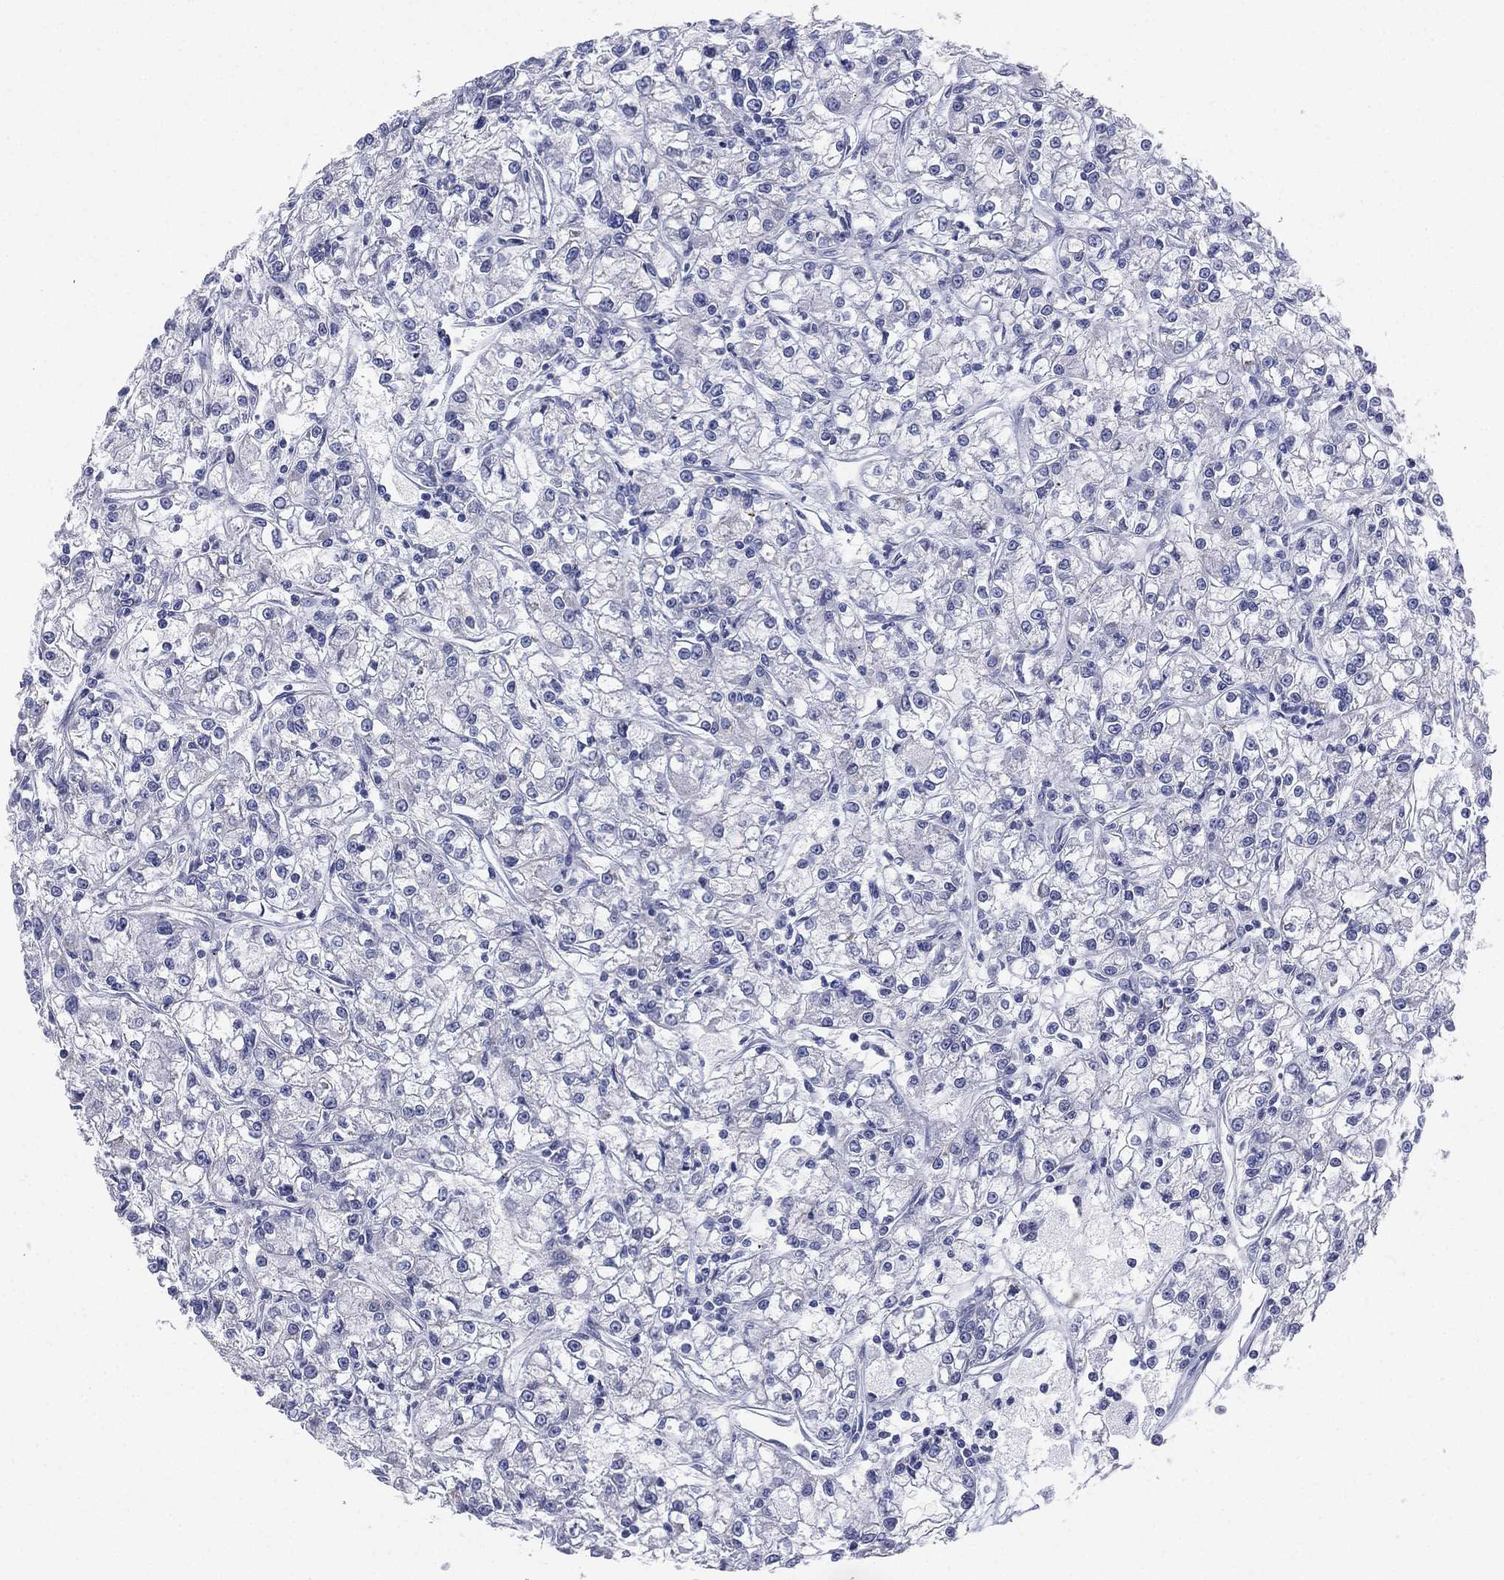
{"staining": {"intensity": "negative", "quantity": "none", "location": "none"}, "tissue": "renal cancer", "cell_type": "Tumor cells", "image_type": "cancer", "snomed": [{"axis": "morphology", "description": "Adenocarcinoma, NOS"}, {"axis": "topography", "description": "Kidney"}], "caption": "Tumor cells show no significant protein staining in adenocarcinoma (renal). (IHC, brightfield microscopy, high magnification).", "gene": "CD22", "patient": {"sex": "female", "age": 59}}